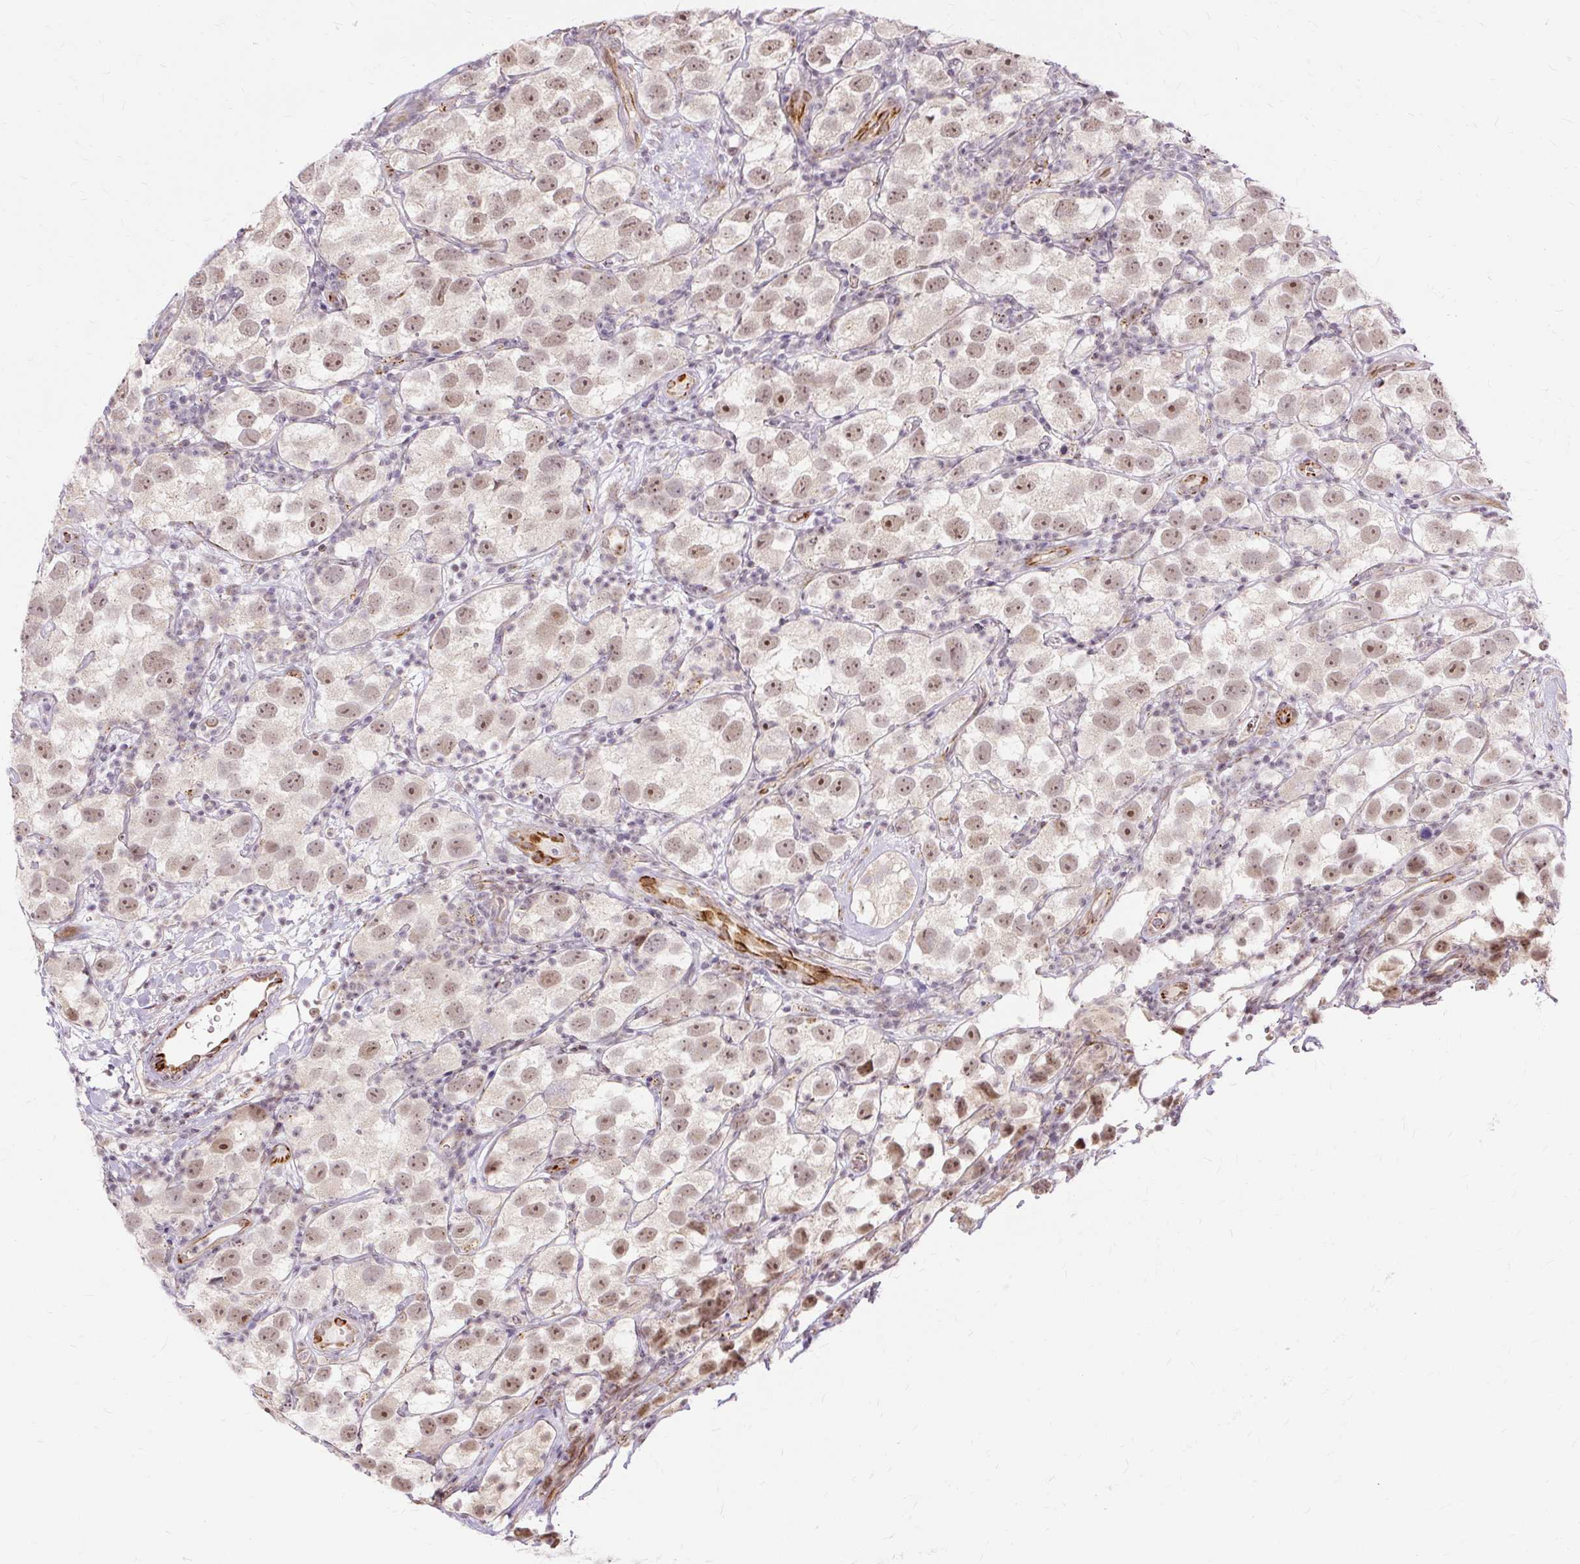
{"staining": {"intensity": "moderate", "quantity": ">75%", "location": "nuclear"}, "tissue": "testis cancer", "cell_type": "Tumor cells", "image_type": "cancer", "snomed": [{"axis": "morphology", "description": "Seminoma, NOS"}, {"axis": "topography", "description": "Testis"}], "caption": "Seminoma (testis) stained with a brown dye reveals moderate nuclear positive expression in approximately >75% of tumor cells.", "gene": "MMACHC", "patient": {"sex": "male", "age": 26}}